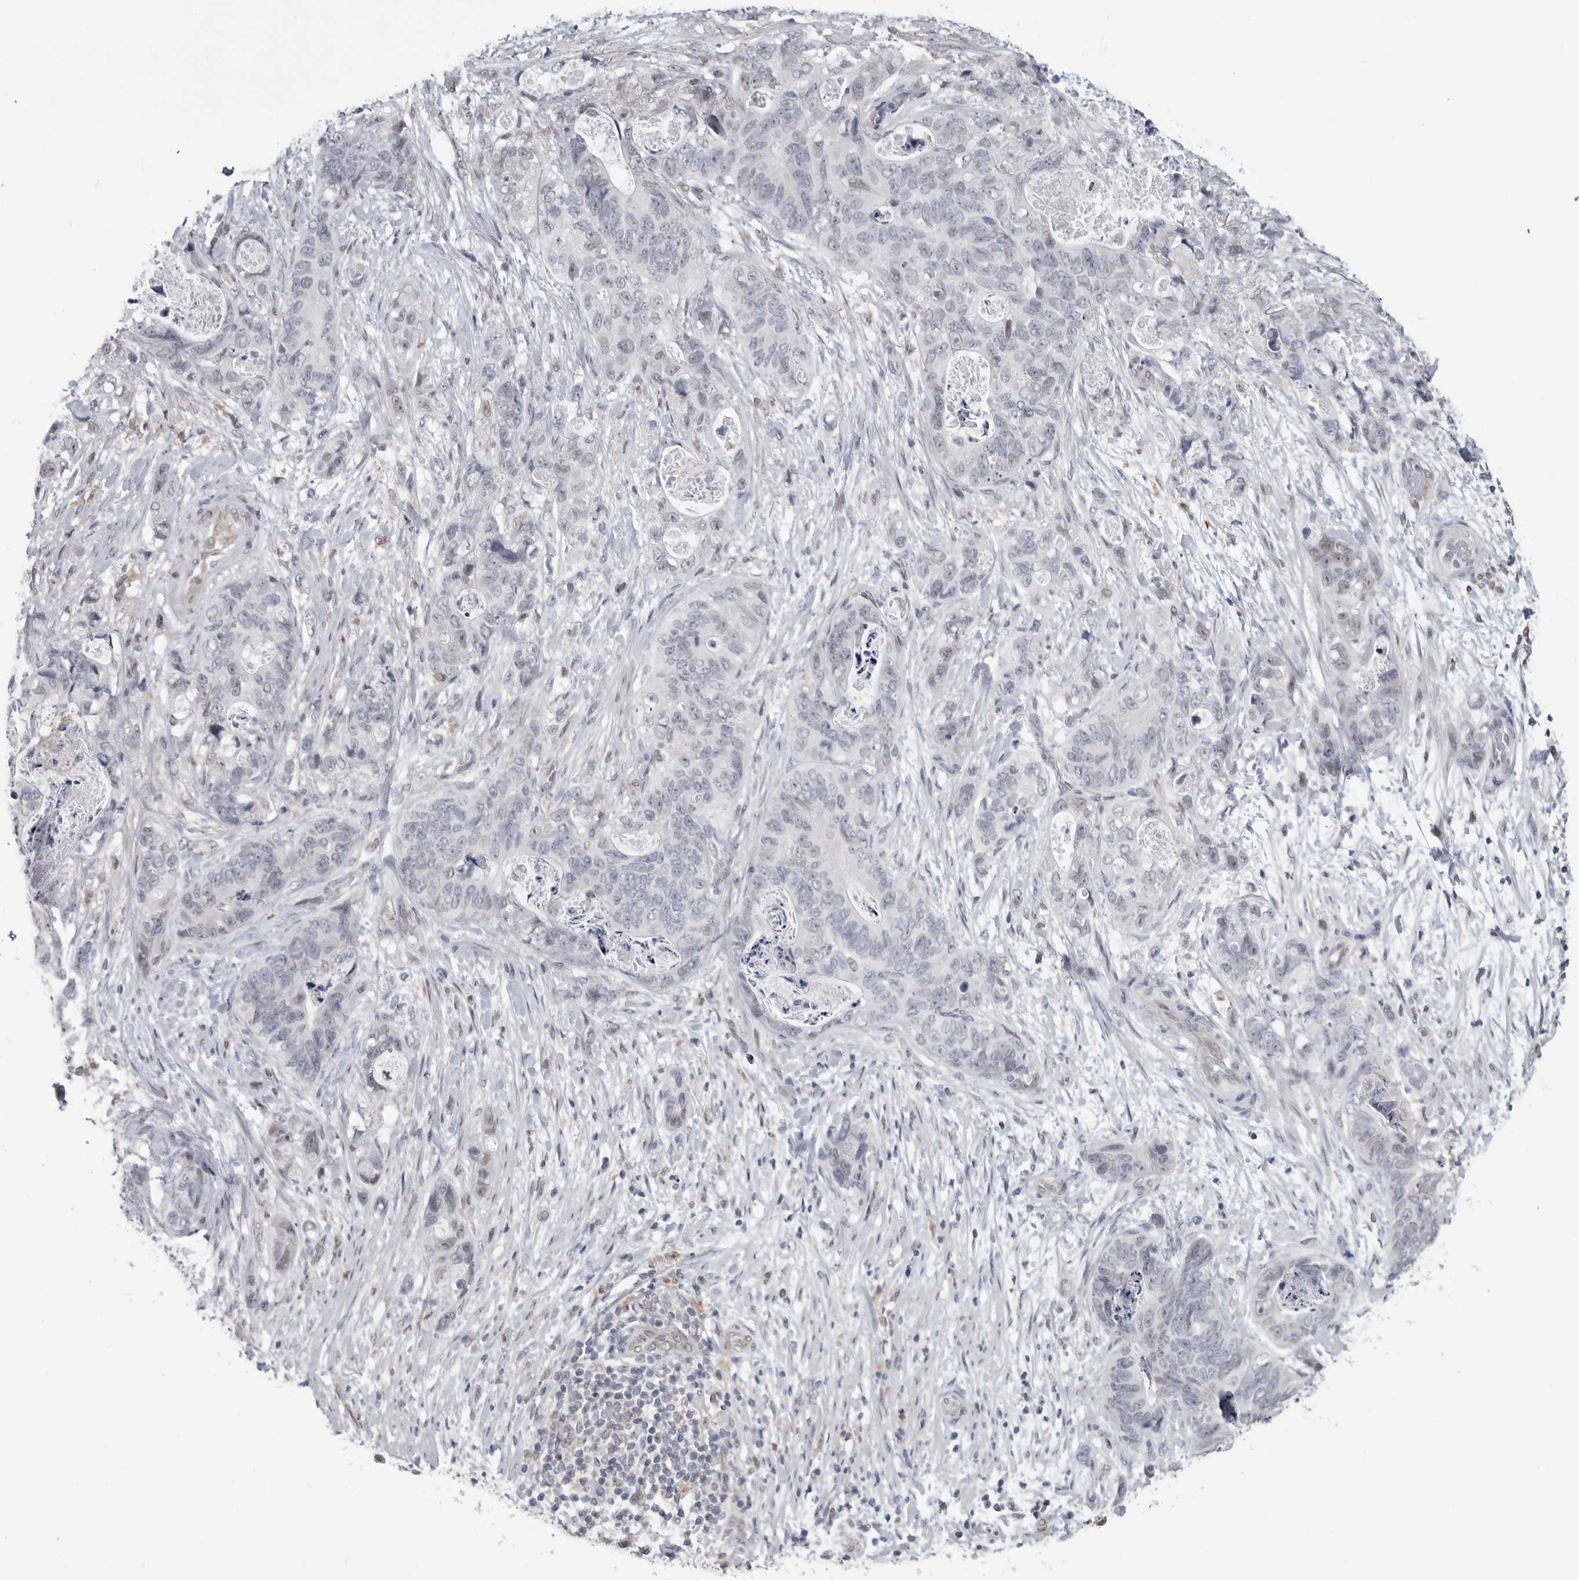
{"staining": {"intensity": "negative", "quantity": "none", "location": "none"}, "tissue": "stomach cancer", "cell_type": "Tumor cells", "image_type": "cancer", "snomed": [{"axis": "morphology", "description": "Normal tissue, NOS"}, {"axis": "morphology", "description": "Adenocarcinoma, NOS"}, {"axis": "topography", "description": "Stomach"}], "caption": "Stomach cancer stained for a protein using immunohistochemistry reveals no expression tumor cells.", "gene": "PNPO", "patient": {"sex": "female", "age": 89}}